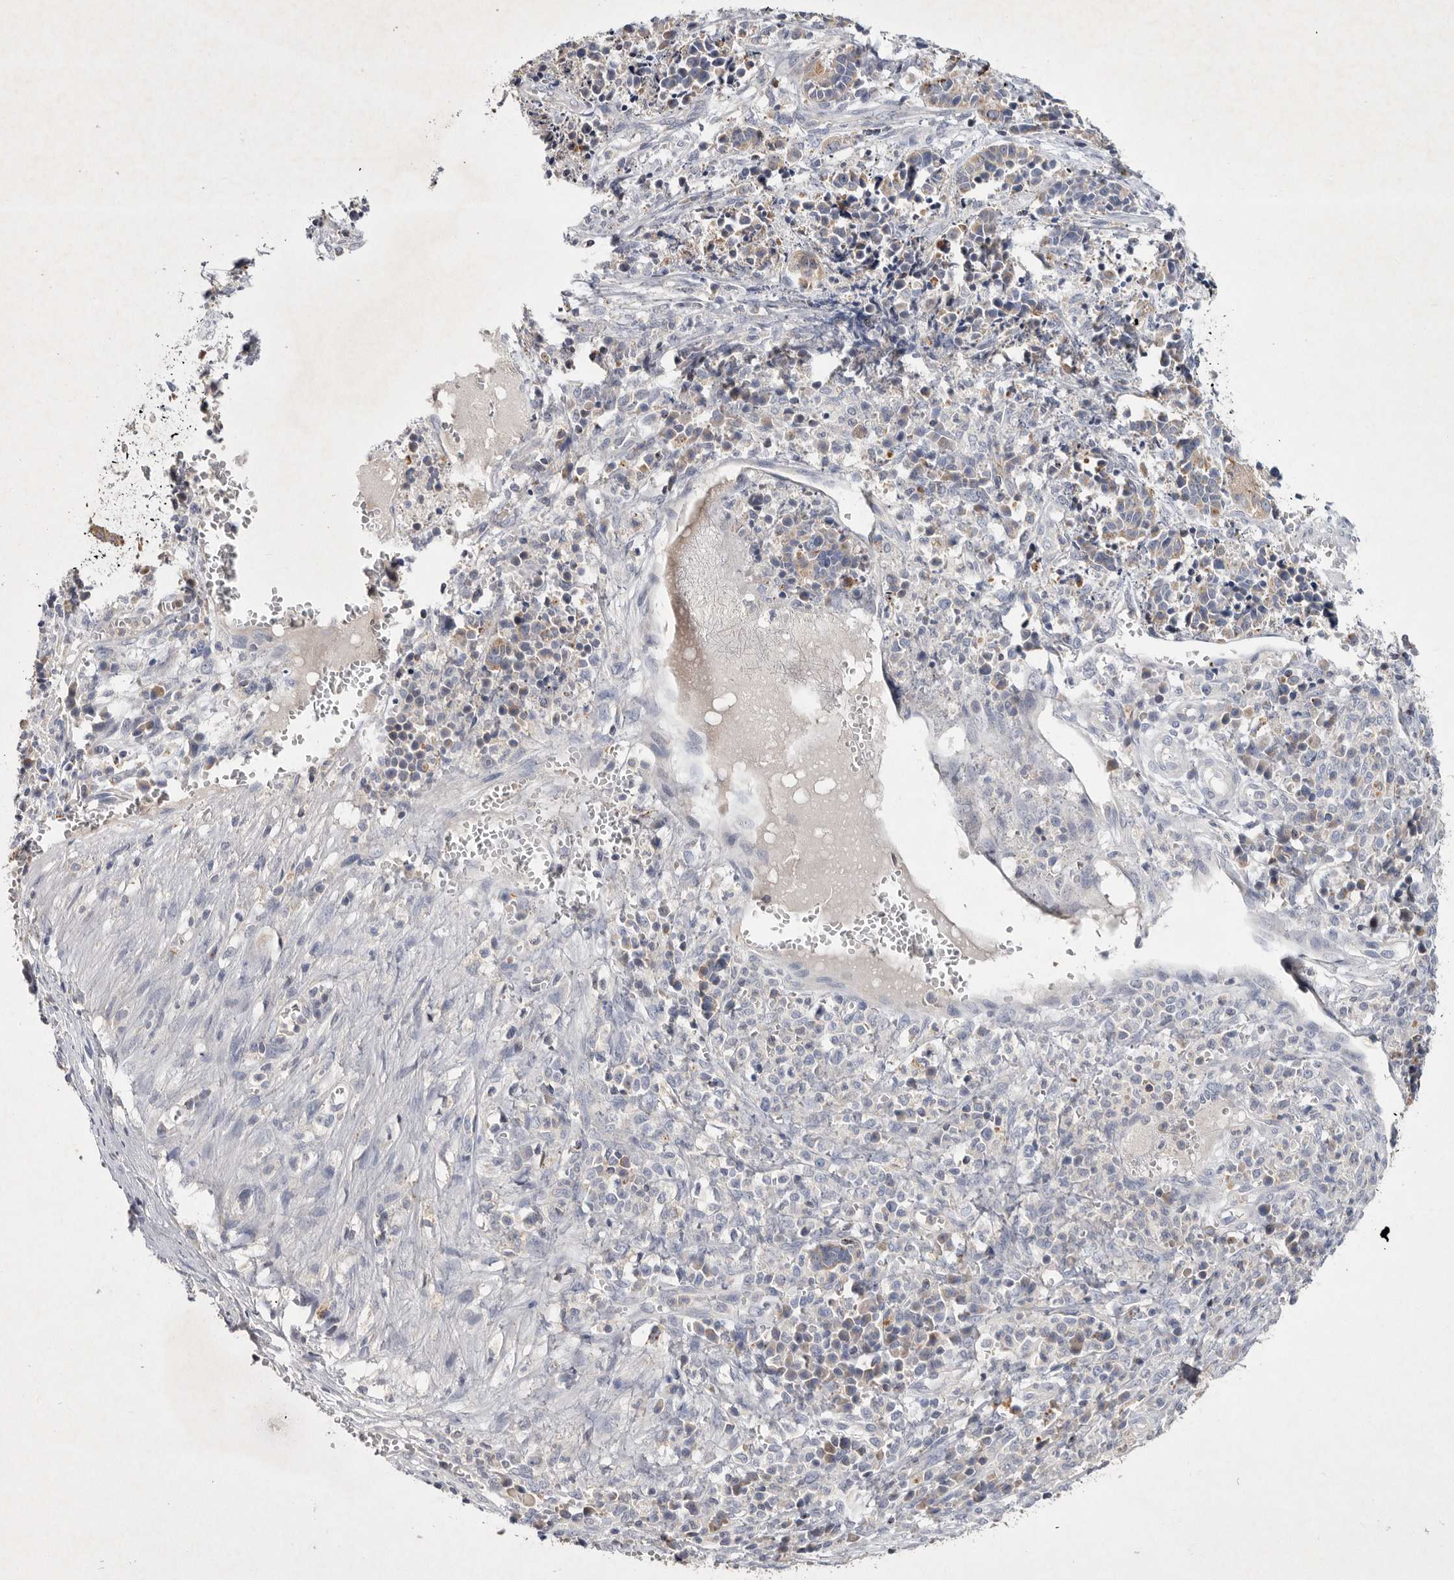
{"staining": {"intensity": "weak", "quantity": "<25%", "location": "cytoplasmic/membranous"}, "tissue": "cervical cancer", "cell_type": "Tumor cells", "image_type": "cancer", "snomed": [{"axis": "morphology", "description": "Normal tissue, NOS"}, {"axis": "morphology", "description": "Squamous cell carcinoma, NOS"}, {"axis": "topography", "description": "Cervix"}], "caption": "High power microscopy micrograph of an IHC histopathology image of cervical squamous cell carcinoma, revealing no significant staining in tumor cells. (Stains: DAB (3,3'-diaminobenzidine) immunohistochemistry with hematoxylin counter stain, Microscopy: brightfield microscopy at high magnification).", "gene": "TNFSF14", "patient": {"sex": "female", "age": 35}}